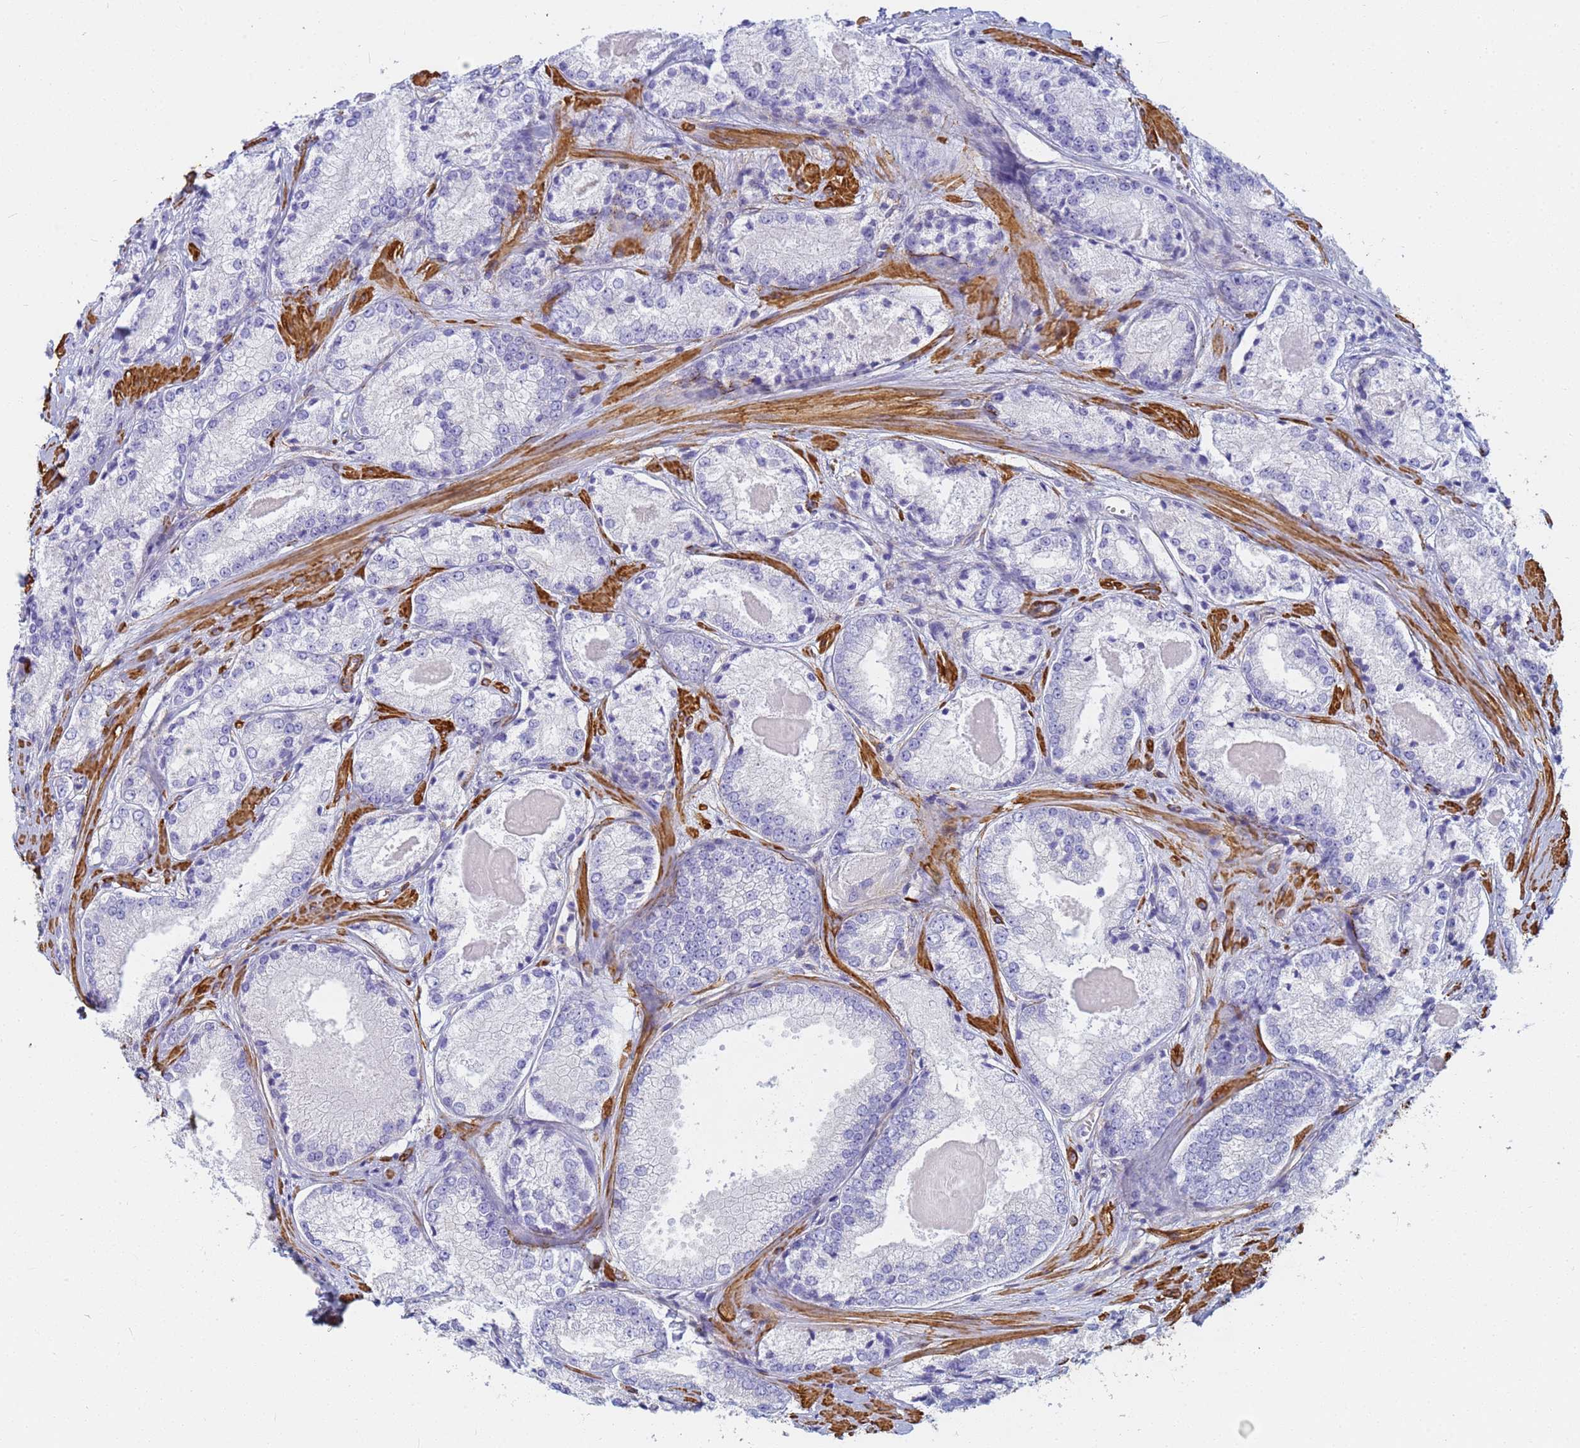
{"staining": {"intensity": "negative", "quantity": "none", "location": "none"}, "tissue": "prostate cancer", "cell_type": "Tumor cells", "image_type": "cancer", "snomed": [{"axis": "morphology", "description": "Adenocarcinoma, Low grade"}, {"axis": "topography", "description": "Prostate"}], "caption": "An immunohistochemistry (IHC) micrograph of prostate cancer (low-grade adenocarcinoma) is shown. There is no staining in tumor cells of prostate cancer (low-grade adenocarcinoma). The staining is performed using DAB (3,3'-diaminobenzidine) brown chromogen with nuclei counter-stained in using hematoxylin.", "gene": "TPM1", "patient": {"sex": "male", "age": 68}}